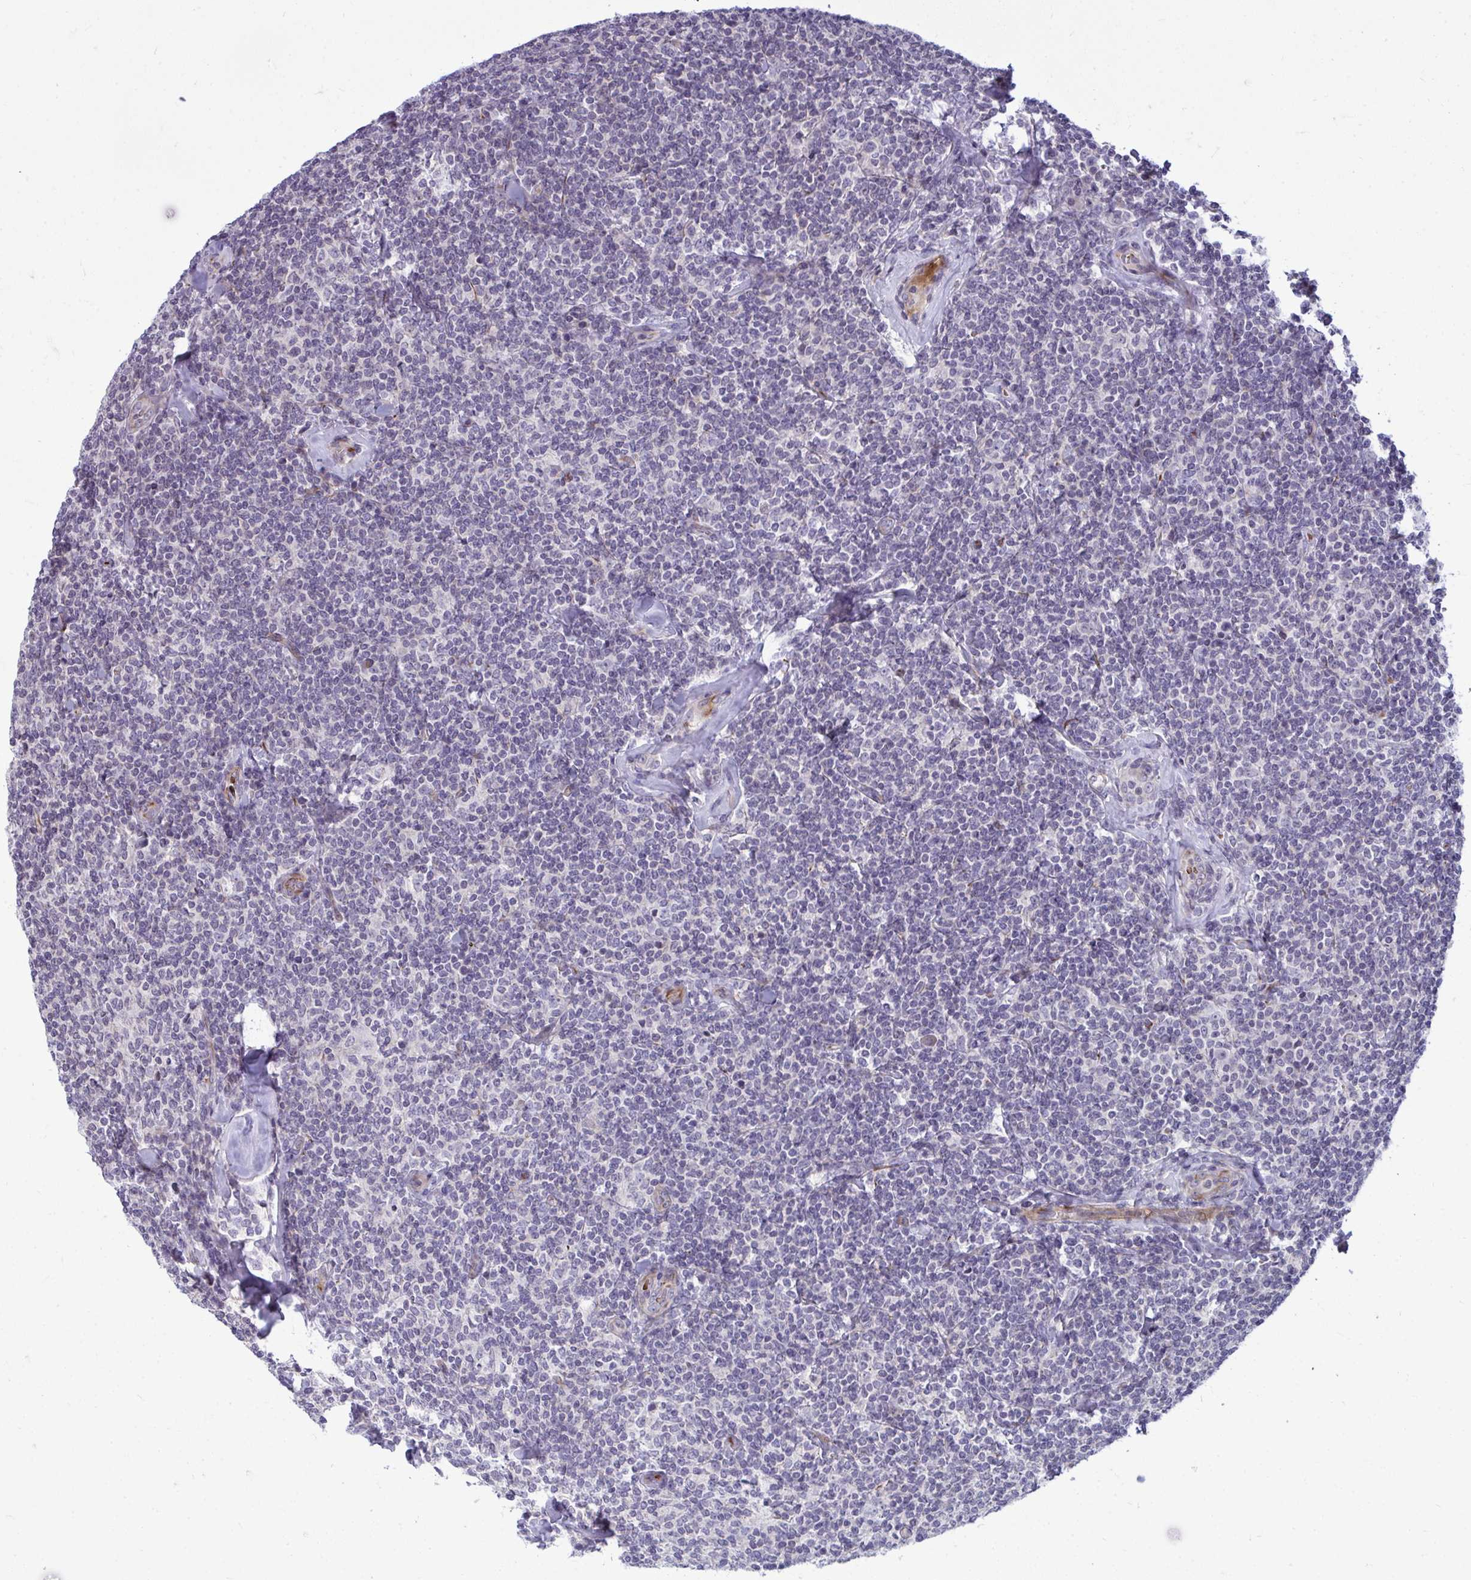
{"staining": {"intensity": "negative", "quantity": "none", "location": "none"}, "tissue": "lymphoma", "cell_type": "Tumor cells", "image_type": "cancer", "snomed": [{"axis": "morphology", "description": "Malignant lymphoma, non-Hodgkin's type, Low grade"}, {"axis": "topography", "description": "Lymph node"}], "caption": "Tumor cells show no significant protein positivity in lymphoma. (DAB immunohistochemistry with hematoxylin counter stain).", "gene": "SLC14A1", "patient": {"sex": "female", "age": 56}}